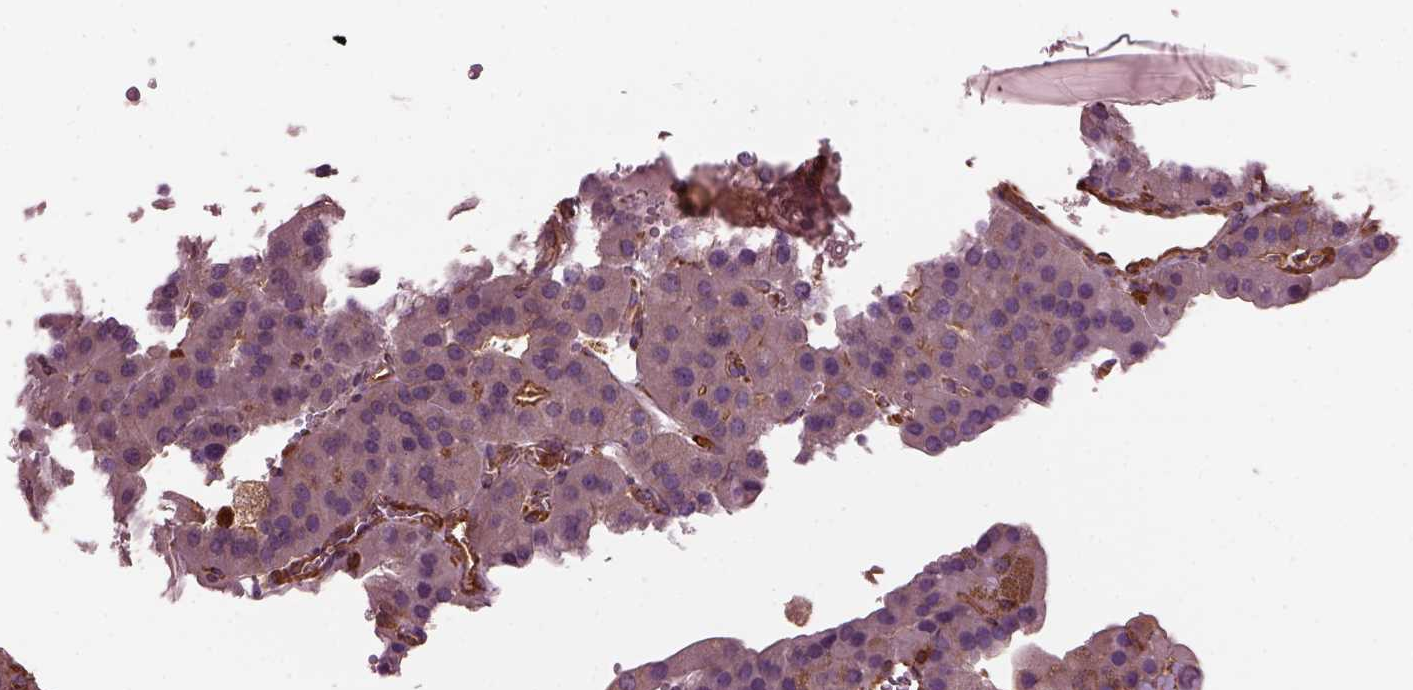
{"staining": {"intensity": "weak", "quantity": "25%-75%", "location": "cytoplasmic/membranous"}, "tissue": "parathyroid gland", "cell_type": "Glandular cells", "image_type": "normal", "snomed": [{"axis": "morphology", "description": "Normal tissue, NOS"}, {"axis": "morphology", "description": "Adenoma, NOS"}, {"axis": "topography", "description": "Parathyroid gland"}], "caption": "High-power microscopy captured an immunohistochemistry (IHC) micrograph of benign parathyroid gland, revealing weak cytoplasmic/membranous expression in approximately 25%-75% of glandular cells. Ihc stains the protein in brown and the nuclei are stained blue.", "gene": "MYL1", "patient": {"sex": "female", "age": 86}}